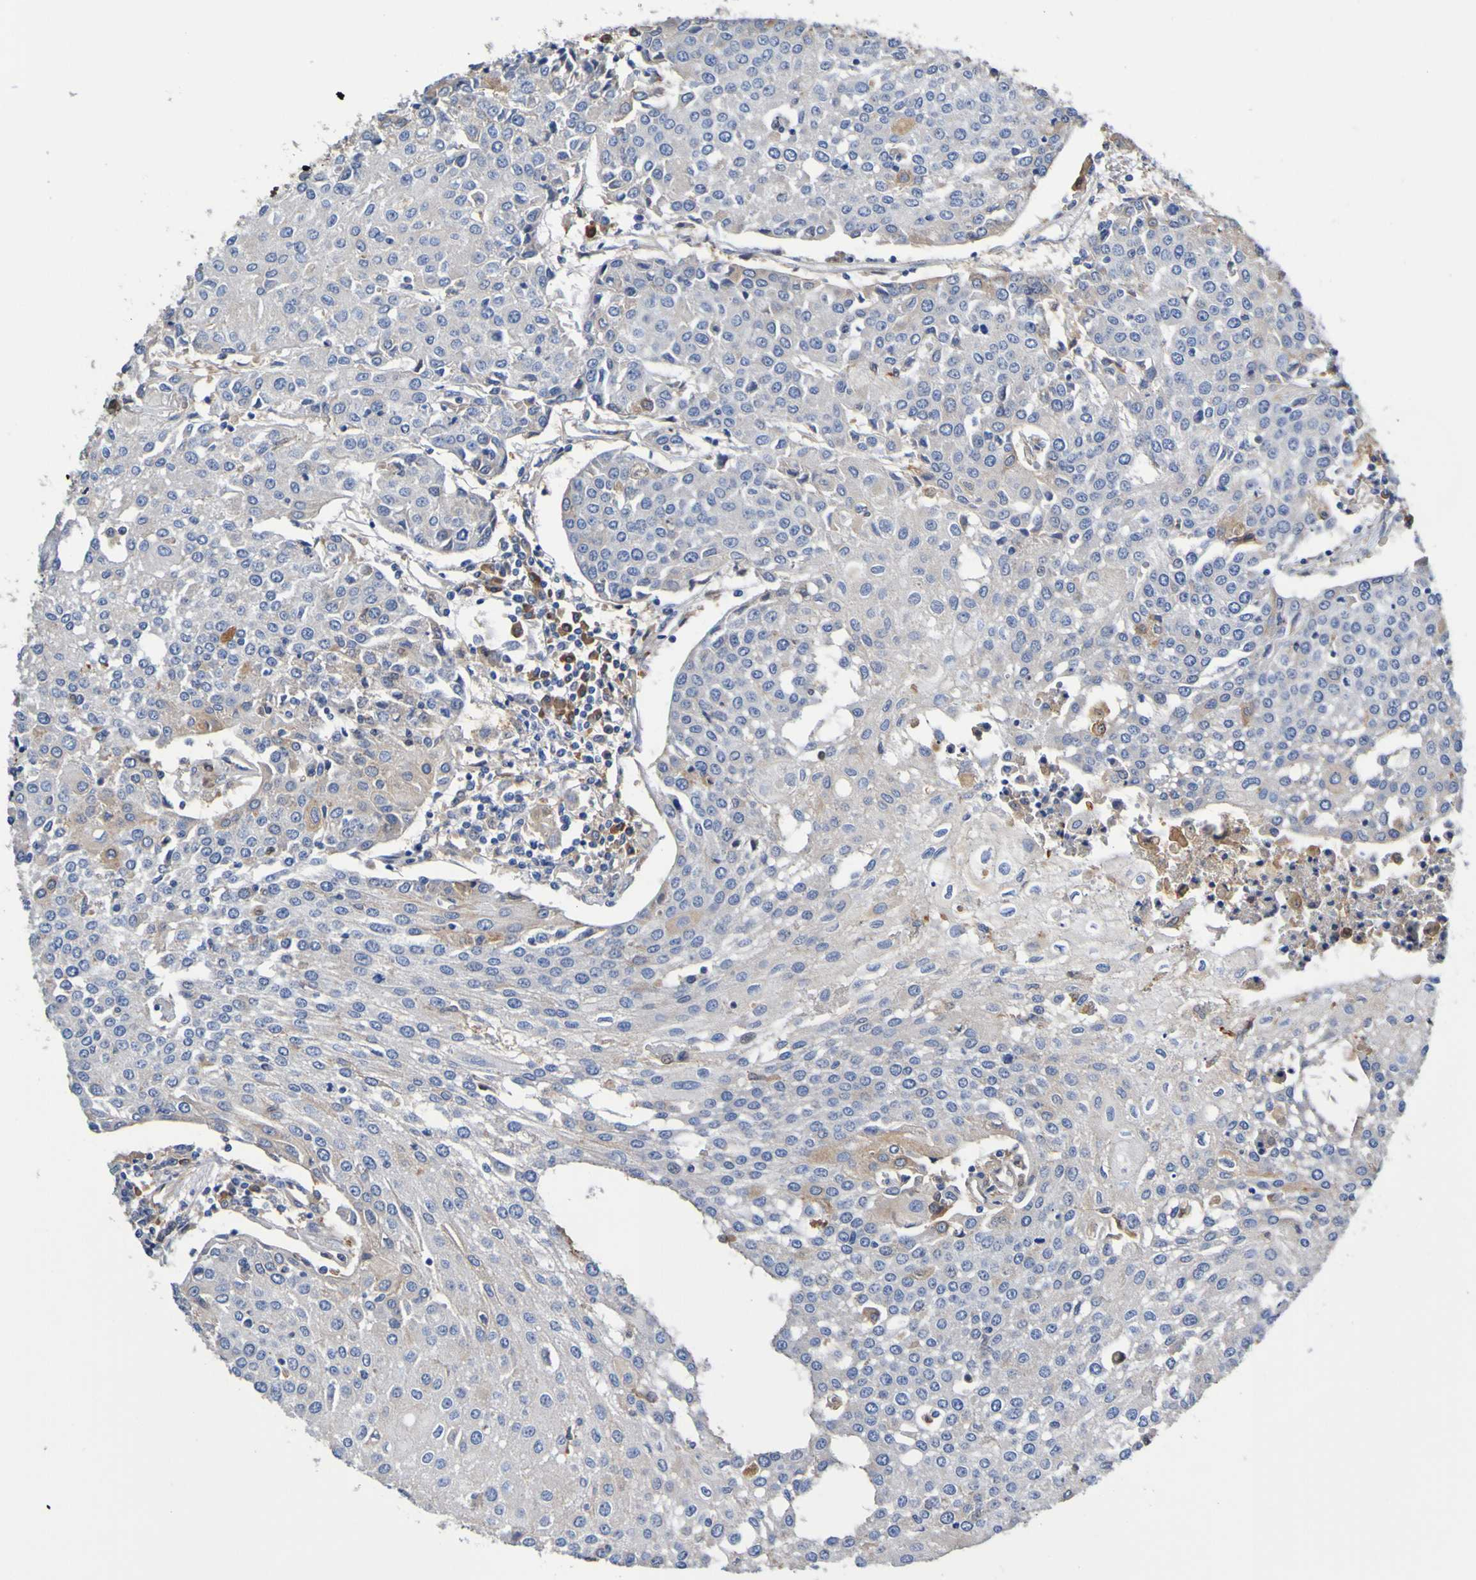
{"staining": {"intensity": "weak", "quantity": ">75%", "location": "cytoplasmic/membranous"}, "tissue": "urothelial cancer", "cell_type": "Tumor cells", "image_type": "cancer", "snomed": [{"axis": "morphology", "description": "Urothelial carcinoma, High grade"}, {"axis": "topography", "description": "Urinary bladder"}], "caption": "This photomicrograph displays urothelial carcinoma (high-grade) stained with IHC to label a protein in brown. The cytoplasmic/membranous of tumor cells show weak positivity for the protein. Nuclei are counter-stained blue.", "gene": "METAP2", "patient": {"sex": "female", "age": 85}}